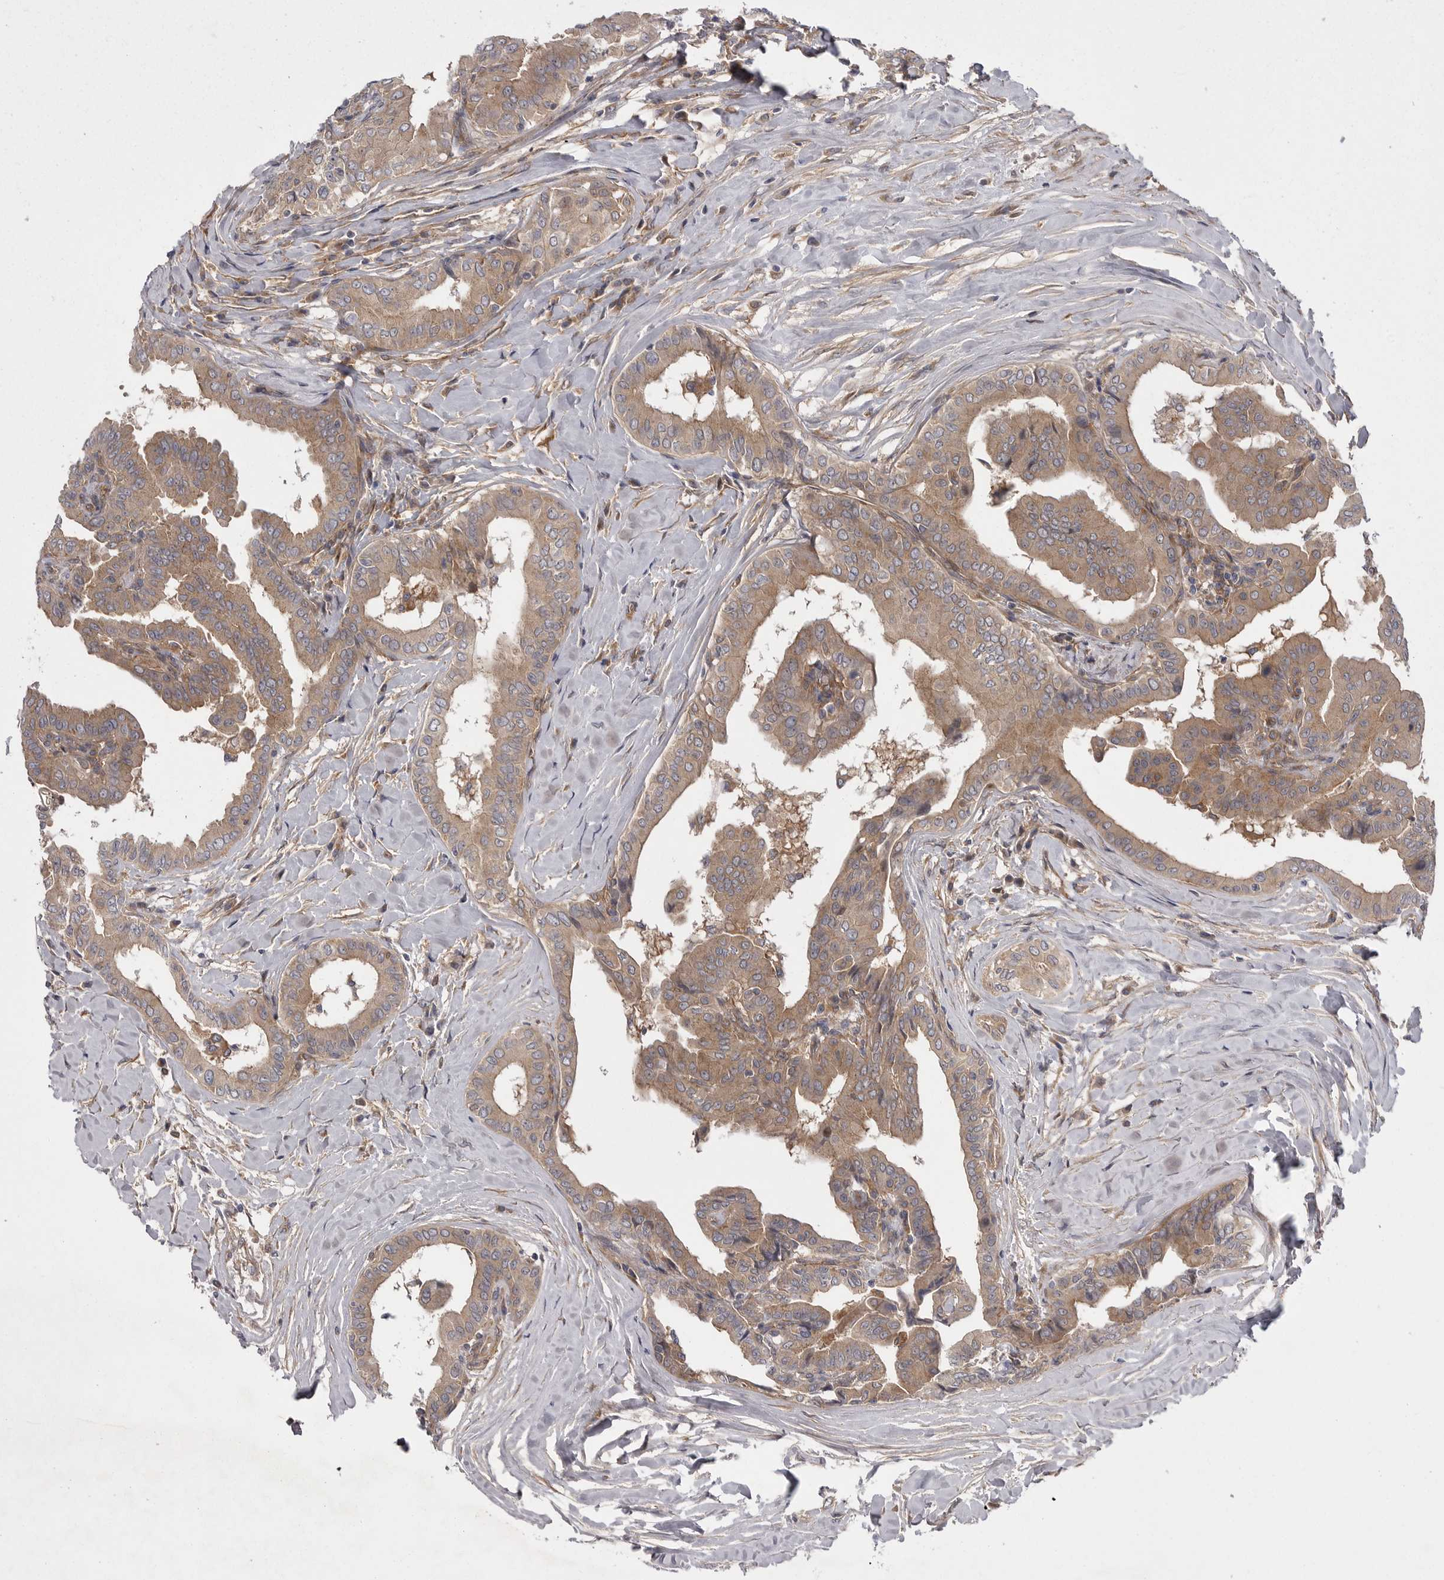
{"staining": {"intensity": "moderate", "quantity": ">75%", "location": "cytoplasmic/membranous"}, "tissue": "thyroid cancer", "cell_type": "Tumor cells", "image_type": "cancer", "snomed": [{"axis": "morphology", "description": "Papillary adenocarcinoma, NOS"}, {"axis": "topography", "description": "Thyroid gland"}], "caption": "Protein expression analysis of human thyroid cancer reveals moderate cytoplasmic/membranous expression in approximately >75% of tumor cells. (Stains: DAB (3,3'-diaminobenzidine) in brown, nuclei in blue, Microscopy: brightfield microscopy at high magnification).", "gene": "OSBPL9", "patient": {"sex": "male", "age": 33}}